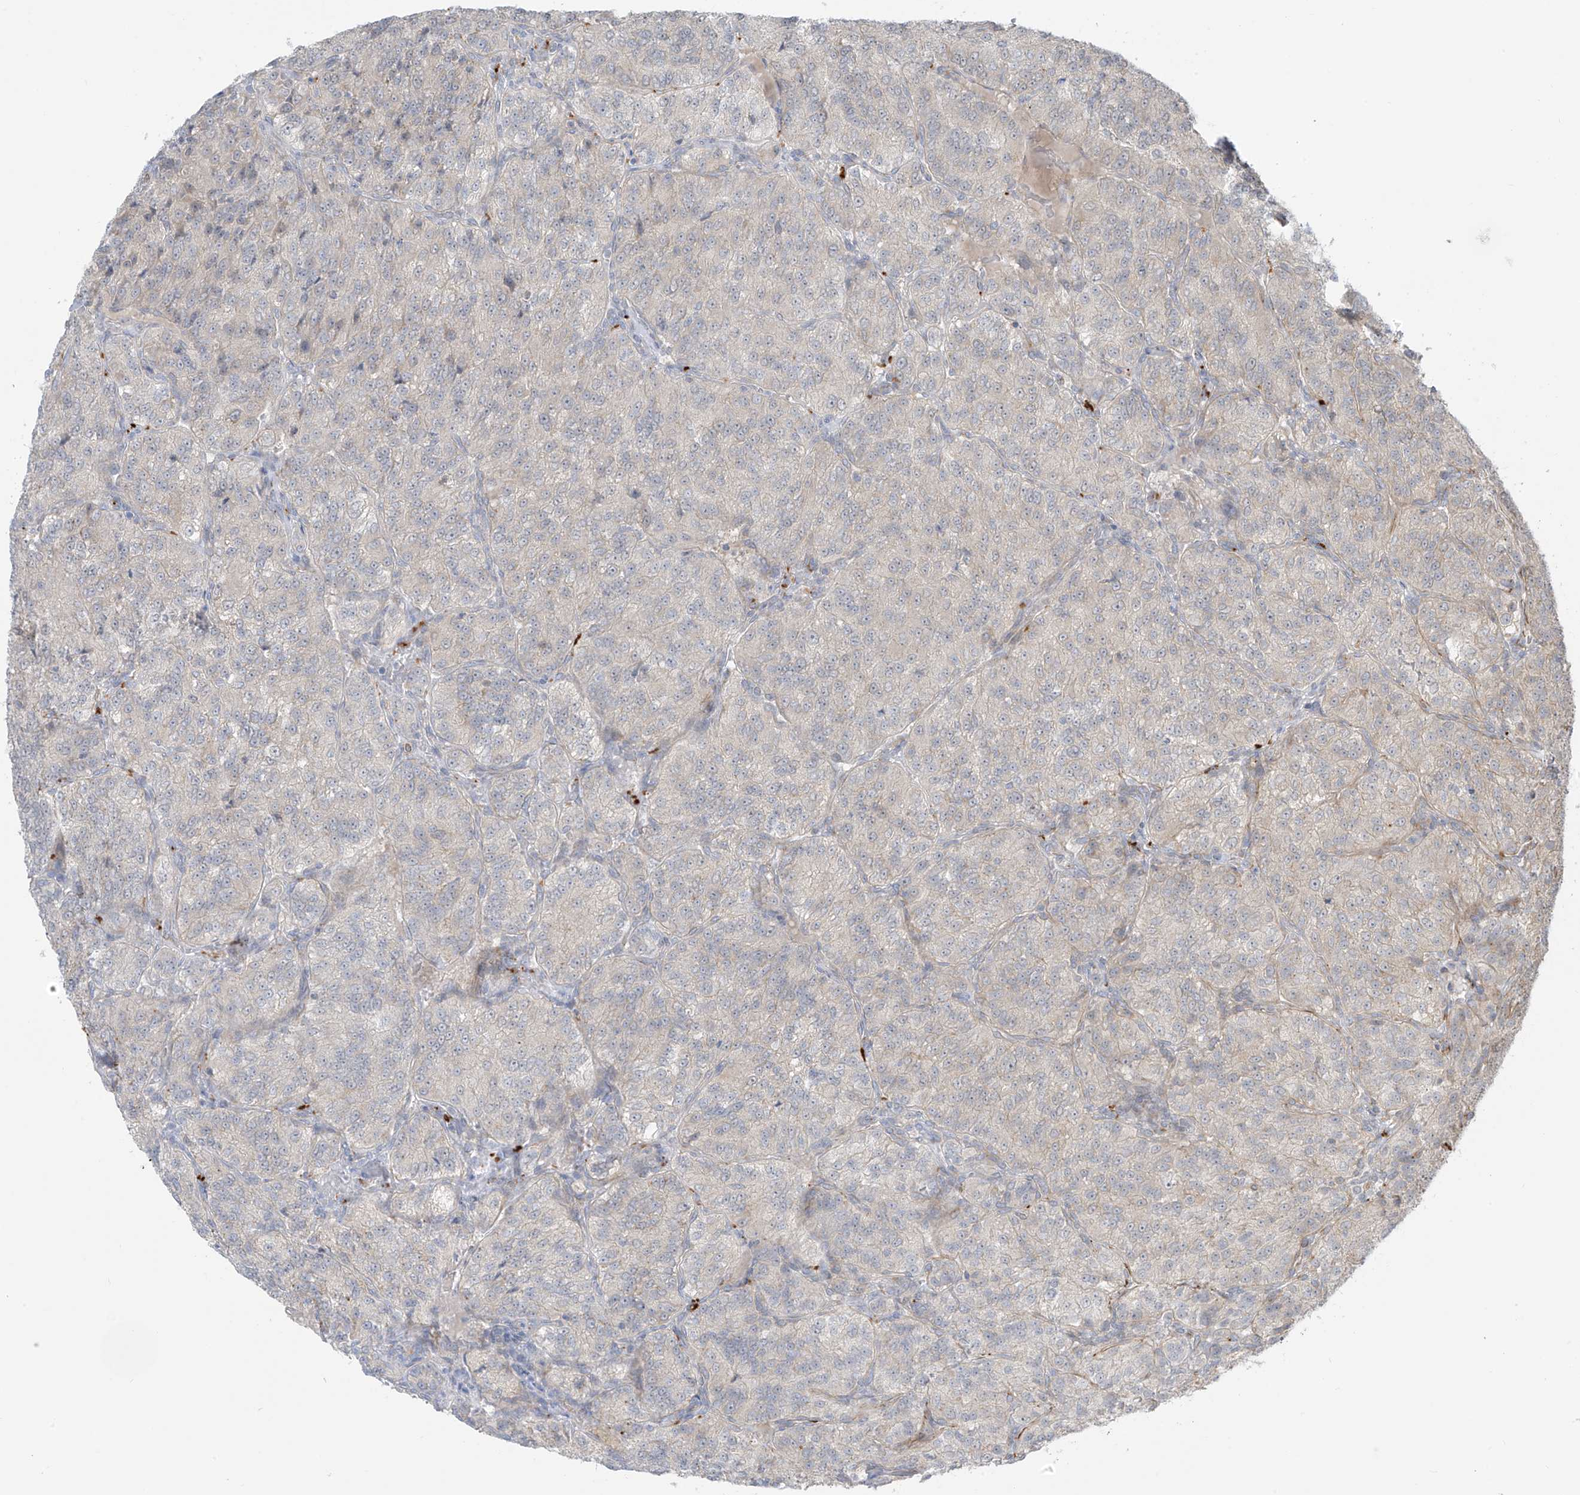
{"staining": {"intensity": "negative", "quantity": "none", "location": "none"}, "tissue": "renal cancer", "cell_type": "Tumor cells", "image_type": "cancer", "snomed": [{"axis": "morphology", "description": "Adenocarcinoma, NOS"}, {"axis": "topography", "description": "Kidney"}], "caption": "Renal cancer stained for a protein using immunohistochemistry demonstrates no expression tumor cells.", "gene": "HS6ST2", "patient": {"sex": "female", "age": 63}}